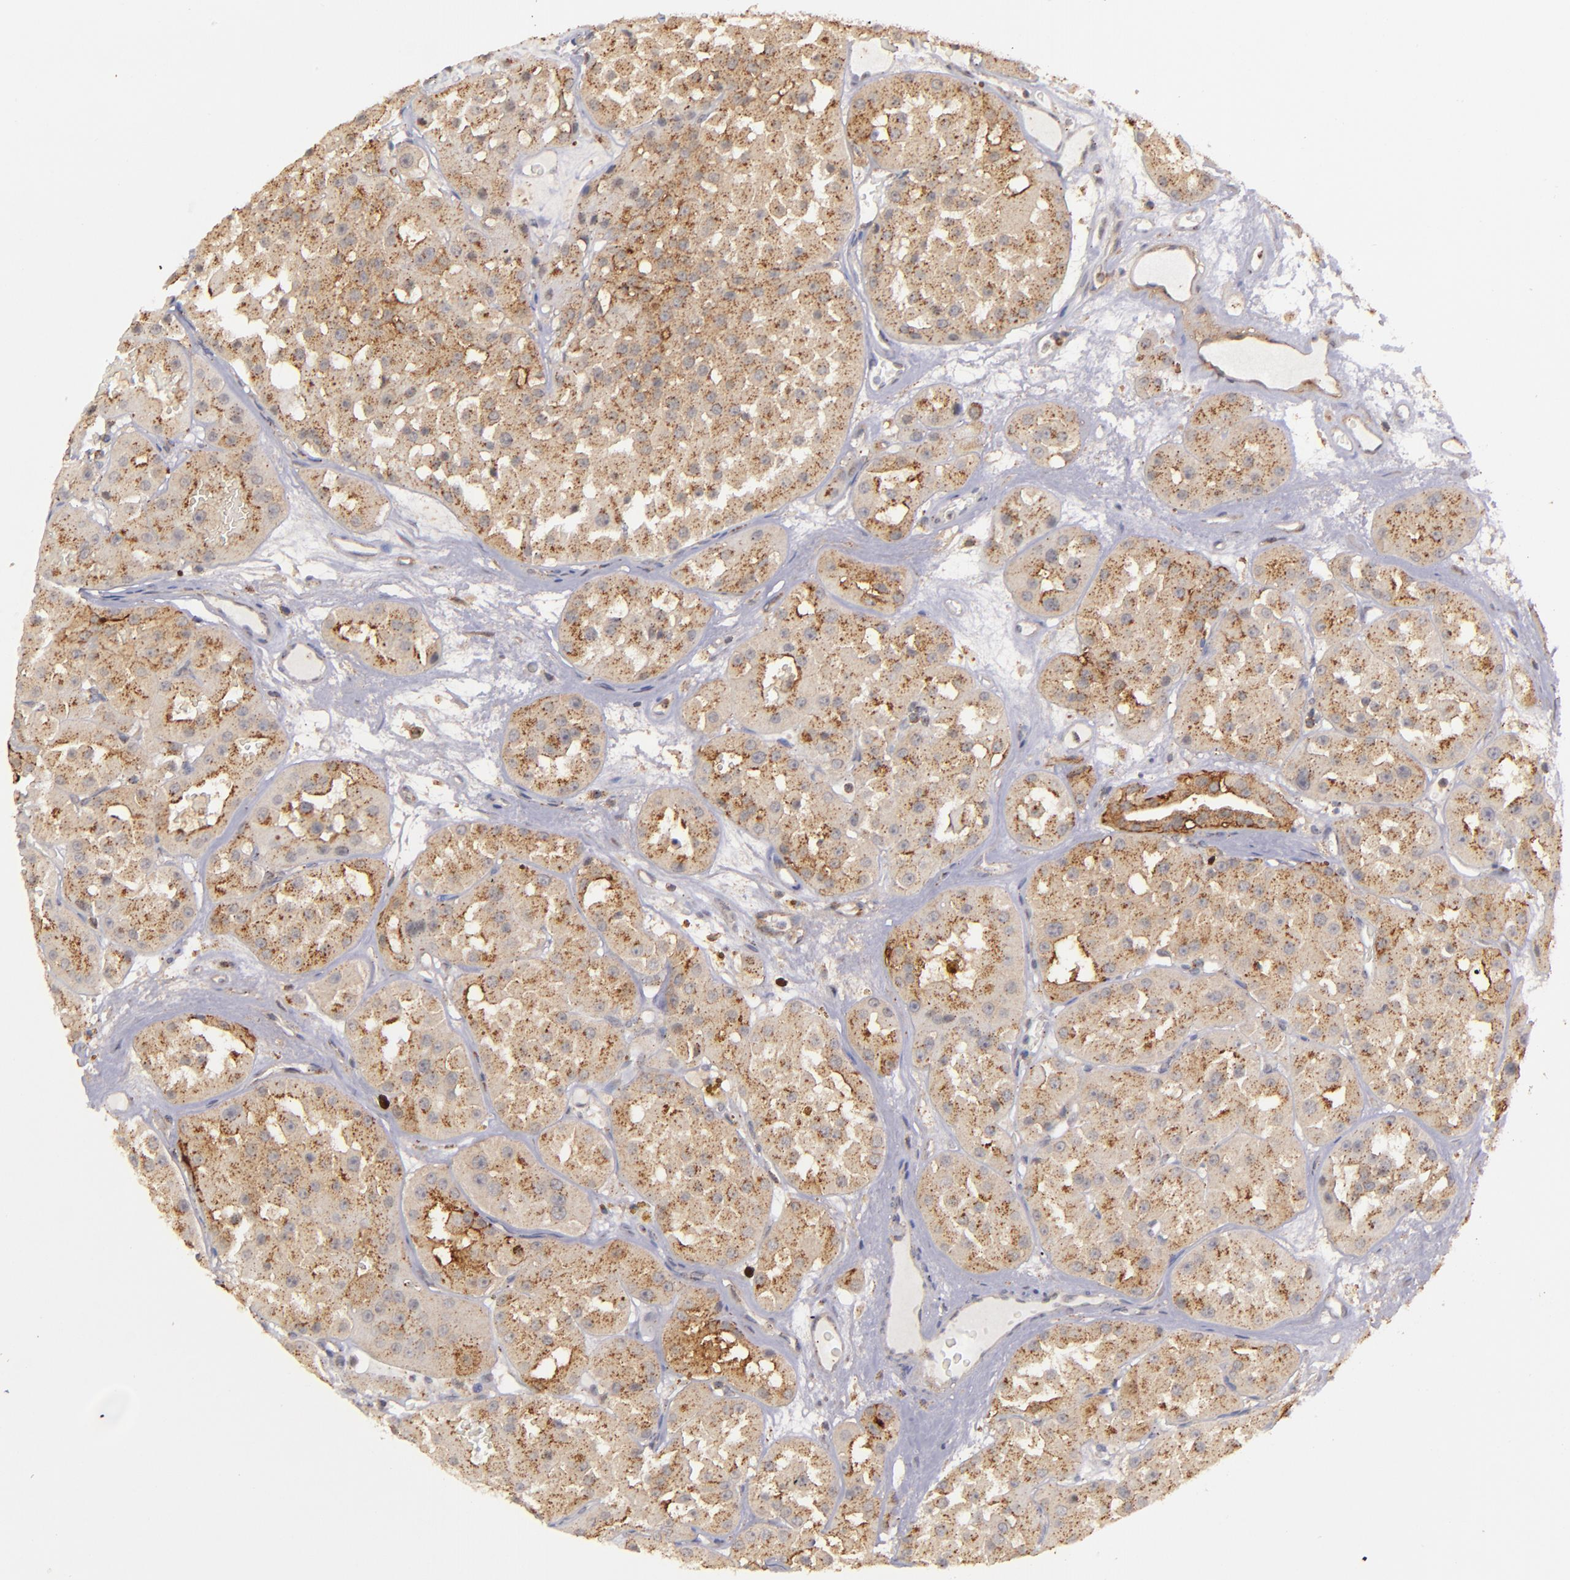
{"staining": {"intensity": "moderate", "quantity": ">75%", "location": "cytoplasmic/membranous"}, "tissue": "renal cancer", "cell_type": "Tumor cells", "image_type": "cancer", "snomed": [{"axis": "morphology", "description": "Adenocarcinoma, uncertain malignant potential"}, {"axis": "topography", "description": "Kidney"}], "caption": "Immunohistochemistry (IHC) staining of renal adenocarcinoma,  uncertain malignant potential, which reveals medium levels of moderate cytoplasmic/membranous positivity in about >75% of tumor cells indicating moderate cytoplasmic/membranous protein positivity. The staining was performed using DAB (3,3'-diaminobenzidine) (brown) for protein detection and nuclei were counterstained in hematoxylin (blue).", "gene": "ZFYVE1", "patient": {"sex": "male", "age": 63}}